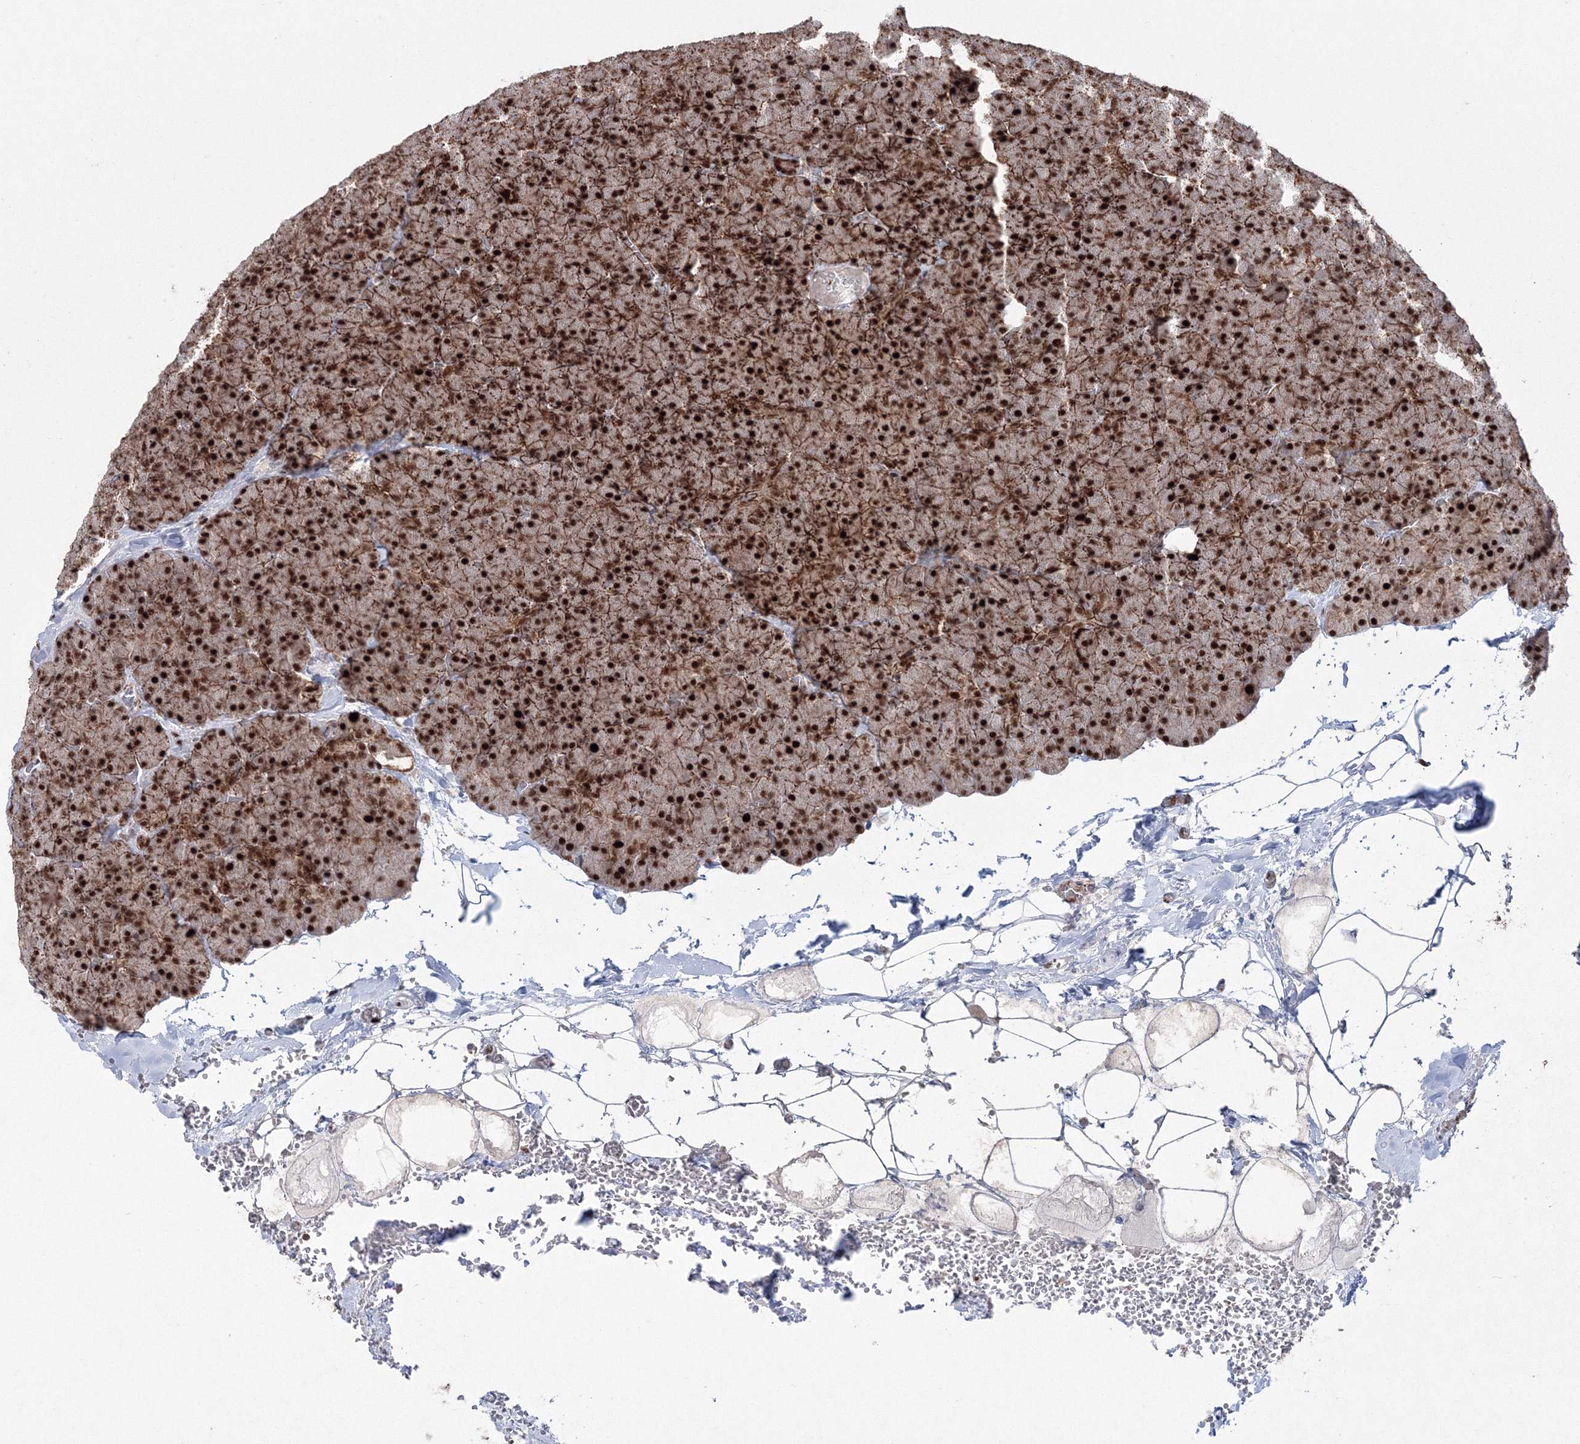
{"staining": {"intensity": "strong", "quantity": ">75%", "location": "cytoplasmic/membranous,nuclear"}, "tissue": "pancreas", "cell_type": "Exocrine glandular cells", "image_type": "normal", "snomed": [{"axis": "morphology", "description": "Normal tissue, NOS"}, {"axis": "morphology", "description": "Carcinoid, malignant, NOS"}, {"axis": "topography", "description": "Pancreas"}], "caption": "Strong cytoplasmic/membranous,nuclear positivity is present in about >75% of exocrine glandular cells in unremarkable pancreas. The staining was performed using DAB (3,3'-diaminobenzidine), with brown indicating positive protein expression. Nuclei are stained blue with hematoxylin.", "gene": "LIG1", "patient": {"sex": "female", "age": 35}}